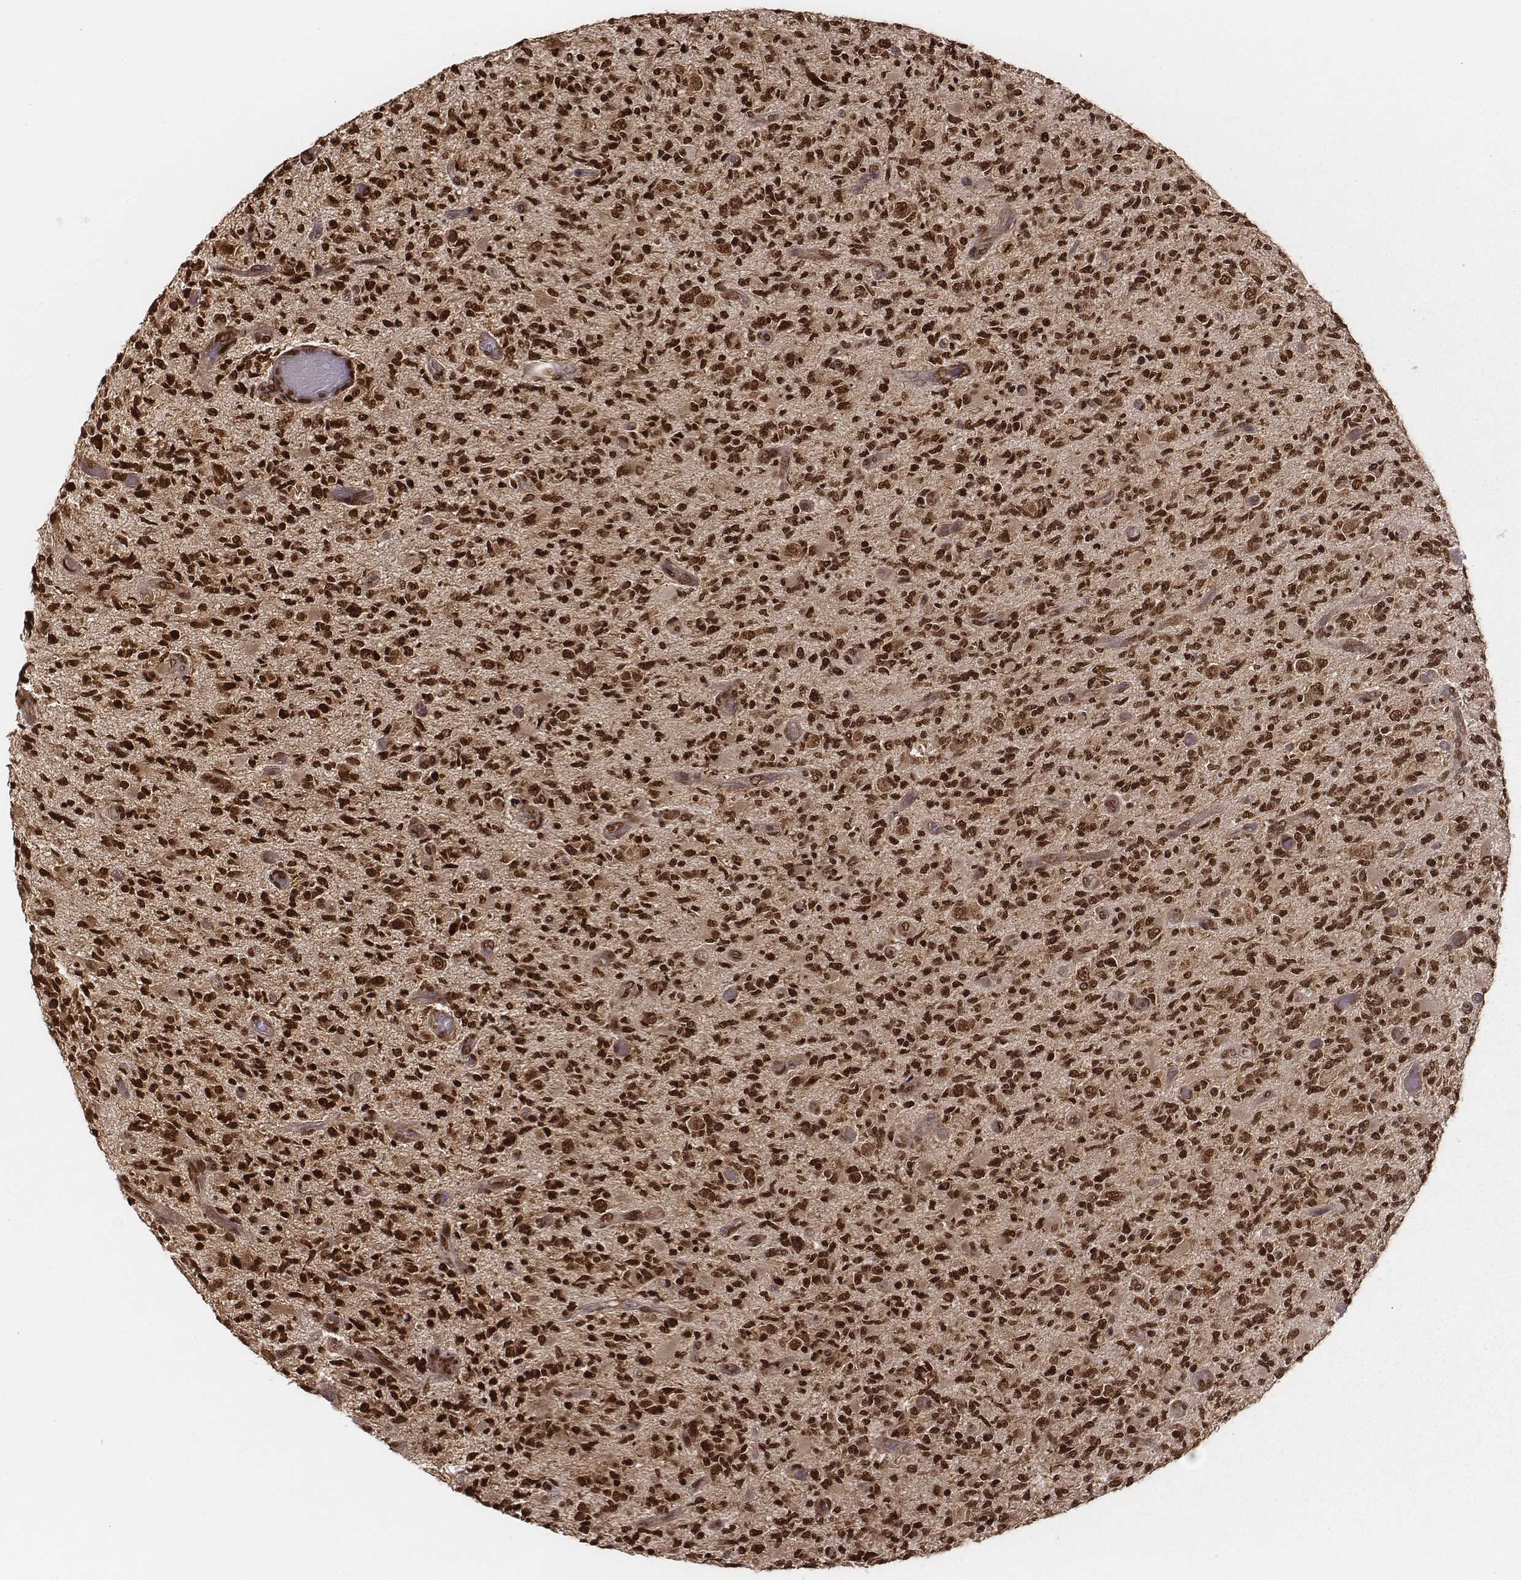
{"staining": {"intensity": "strong", "quantity": ">75%", "location": "nuclear"}, "tissue": "glioma", "cell_type": "Tumor cells", "image_type": "cancer", "snomed": [{"axis": "morphology", "description": "Glioma, malignant, High grade"}, {"axis": "topography", "description": "Brain"}], "caption": "High-grade glioma (malignant) stained with immunohistochemistry (IHC) shows strong nuclear positivity in approximately >75% of tumor cells.", "gene": "NFX1", "patient": {"sex": "female", "age": 63}}